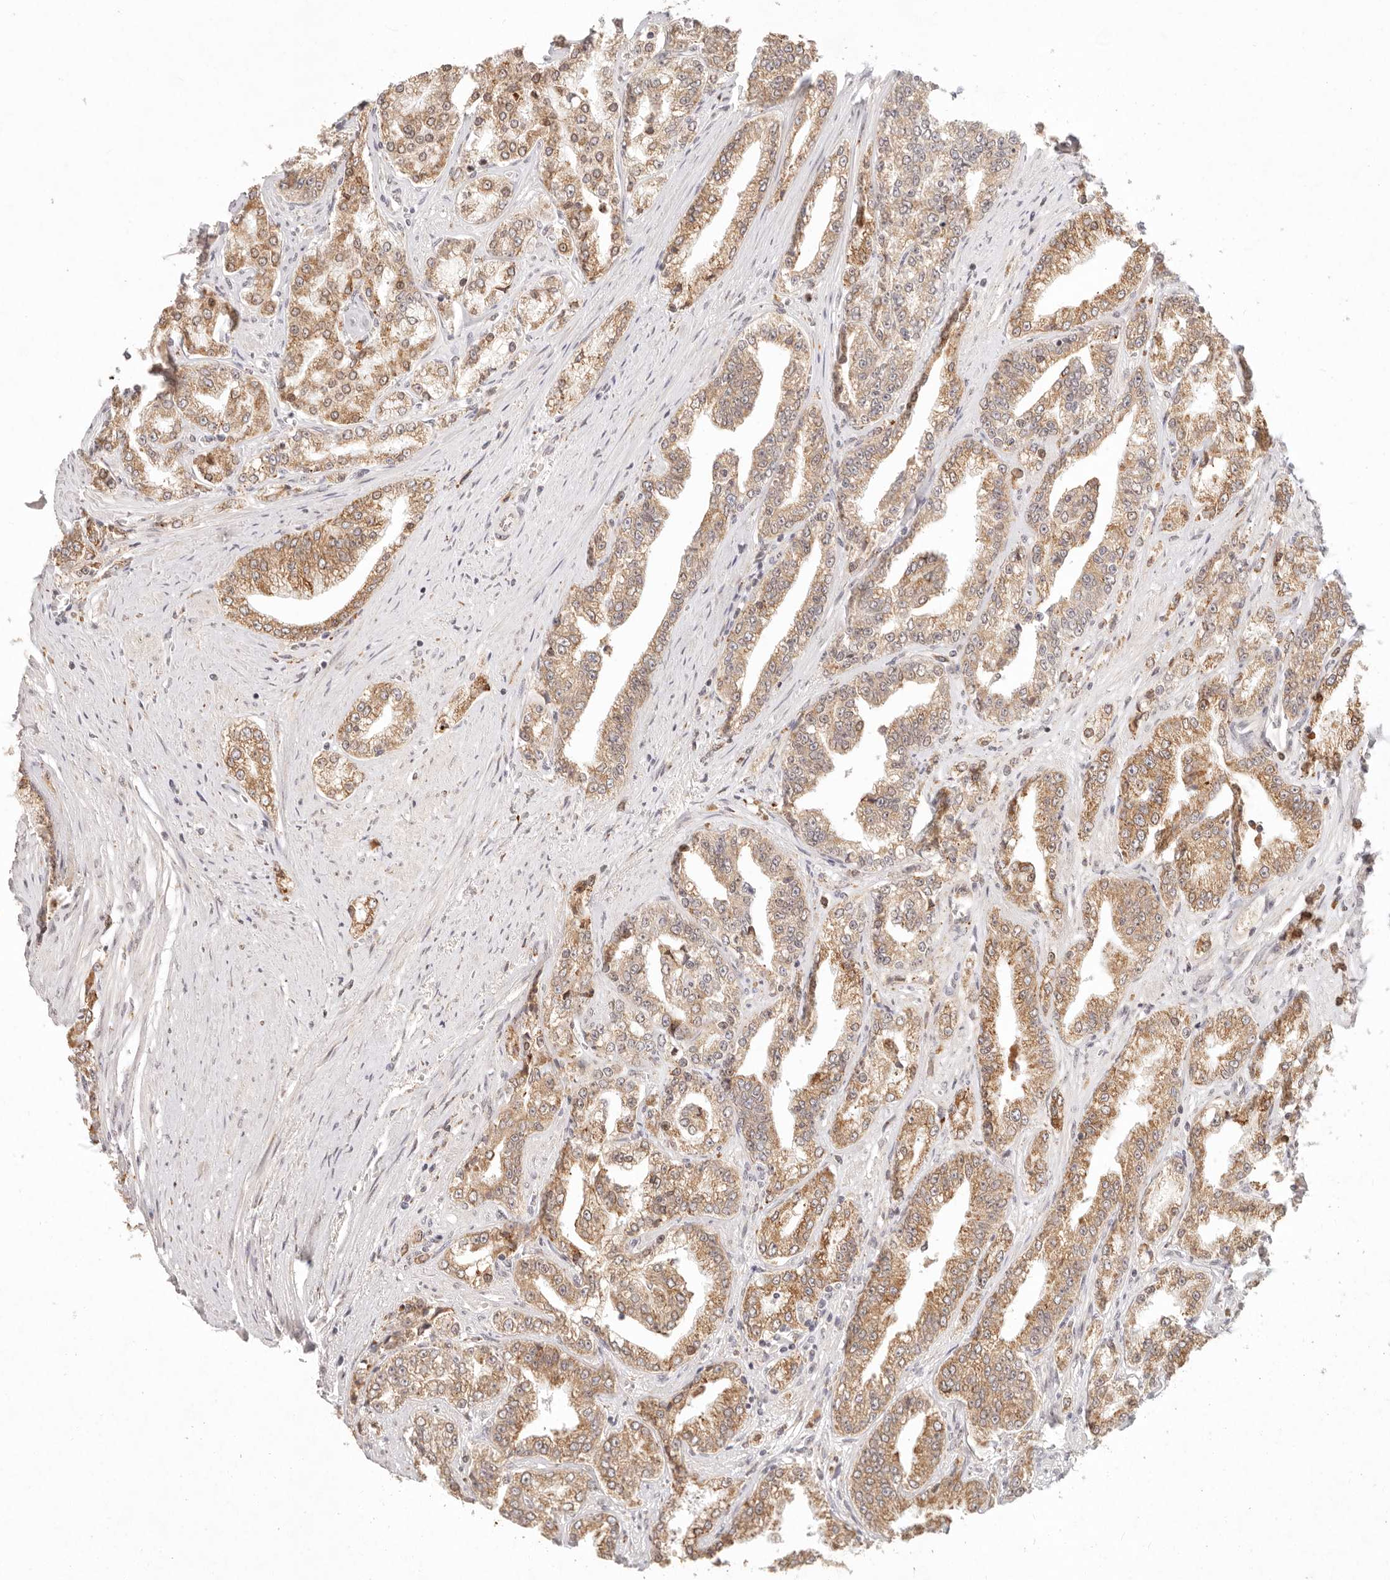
{"staining": {"intensity": "moderate", "quantity": ">75%", "location": "cytoplasmic/membranous"}, "tissue": "prostate cancer", "cell_type": "Tumor cells", "image_type": "cancer", "snomed": [{"axis": "morphology", "description": "Adenocarcinoma, High grade"}, {"axis": "topography", "description": "Prostate"}], "caption": "IHC micrograph of neoplastic tissue: human prostate cancer (adenocarcinoma (high-grade)) stained using immunohistochemistry reveals medium levels of moderate protein expression localized specifically in the cytoplasmic/membranous of tumor cells, appearing as a cytoplasmic/membranous brown color.", "gene": "C1orf127", "patient": {"sex": "male", "age": 71}}